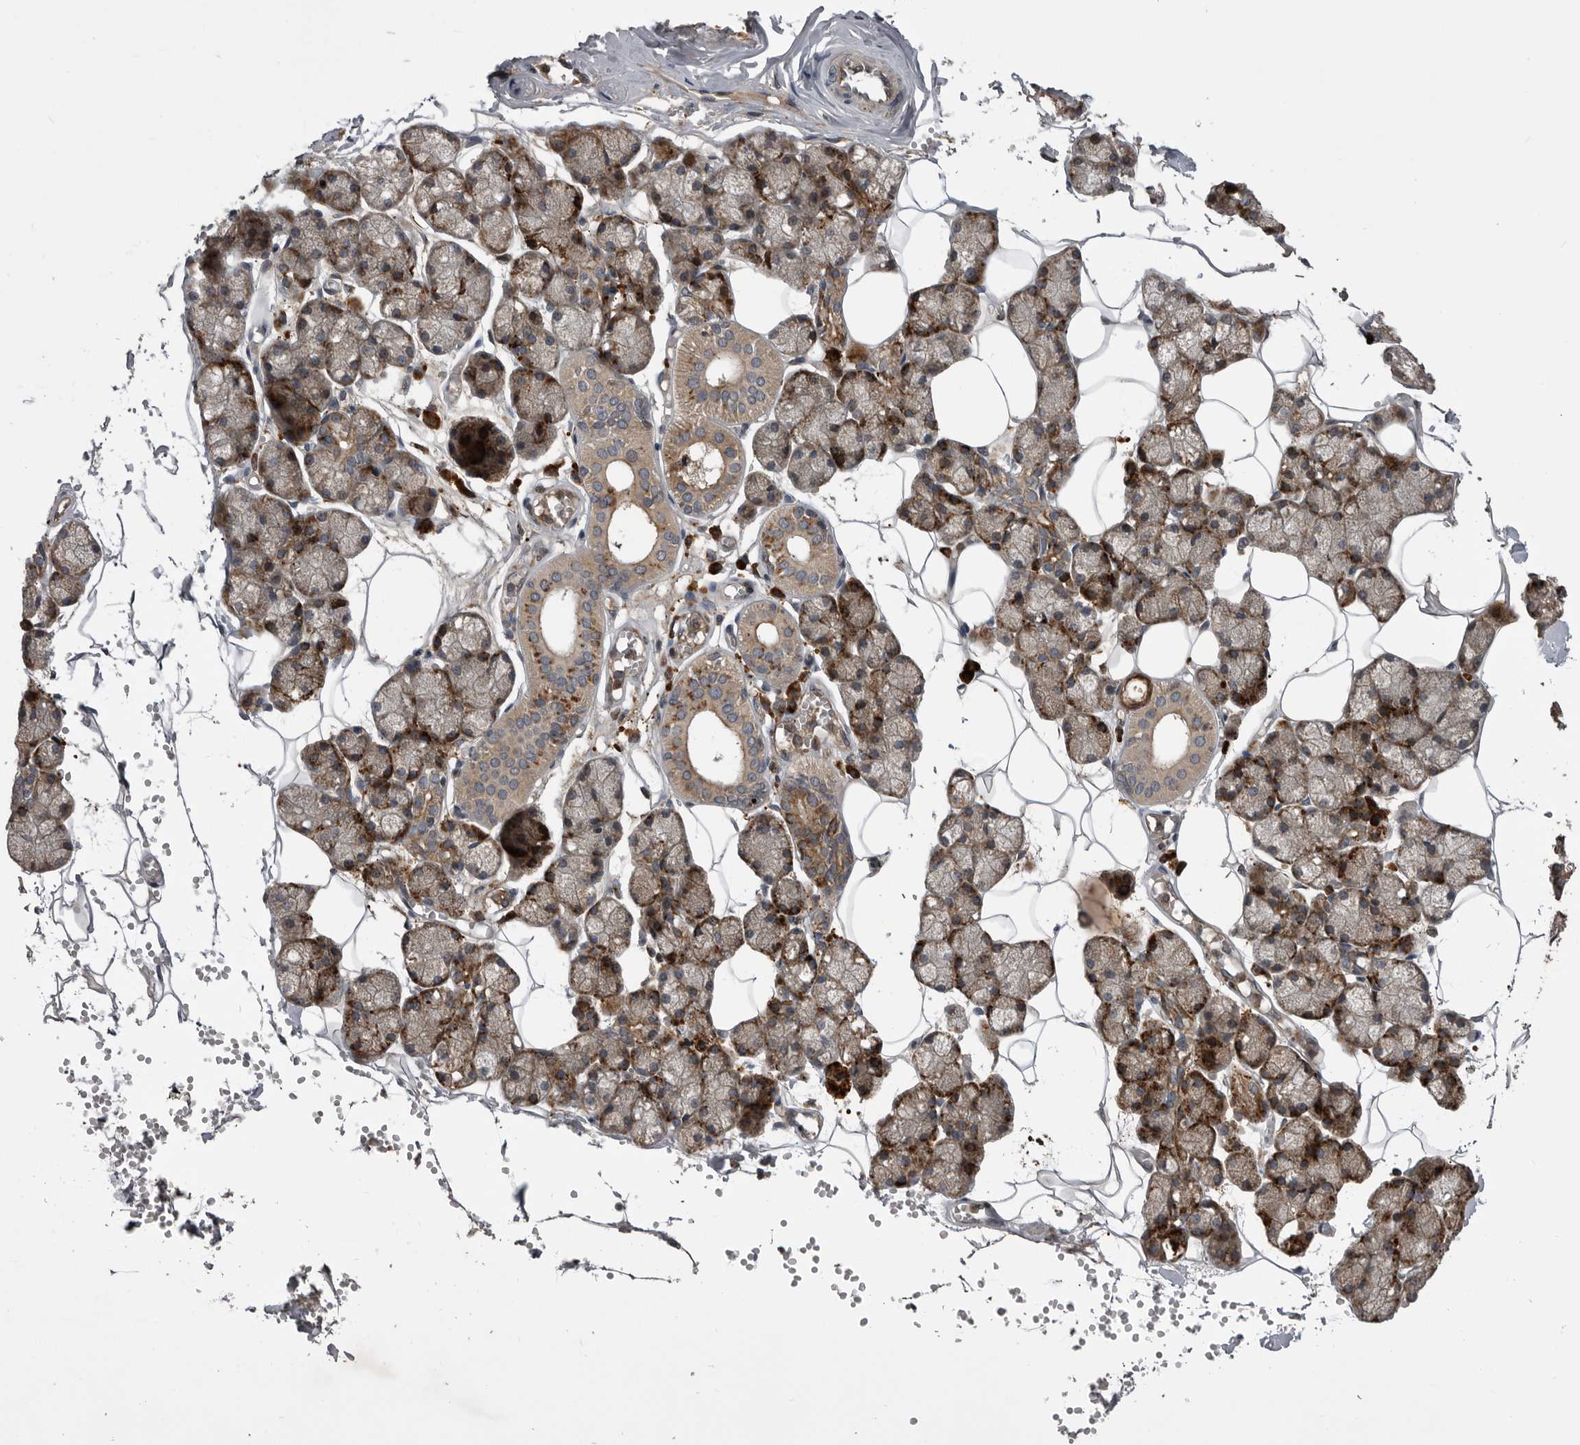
{"staining": {"intensity": "moderate", "quantity": "25%-75%", "location": "cytoplasmic/membranous"}, "tissue": "salivary gland", "cell_type": "Glandular cells", "image_type": "normal", "snomed": [{"axis": "morphology", "description": "Normal tissue, NOS"}, {"axis": "topography", "description": "Salivary gland"}], "caption": "The histopathology image shows a brown stain indicating the presence of a protein in the cytoplasmic/membranous of glandular cells in salivary gland.", "gene": "RAB3GAP2", "patient": {"sex": "male", "age": 62}}